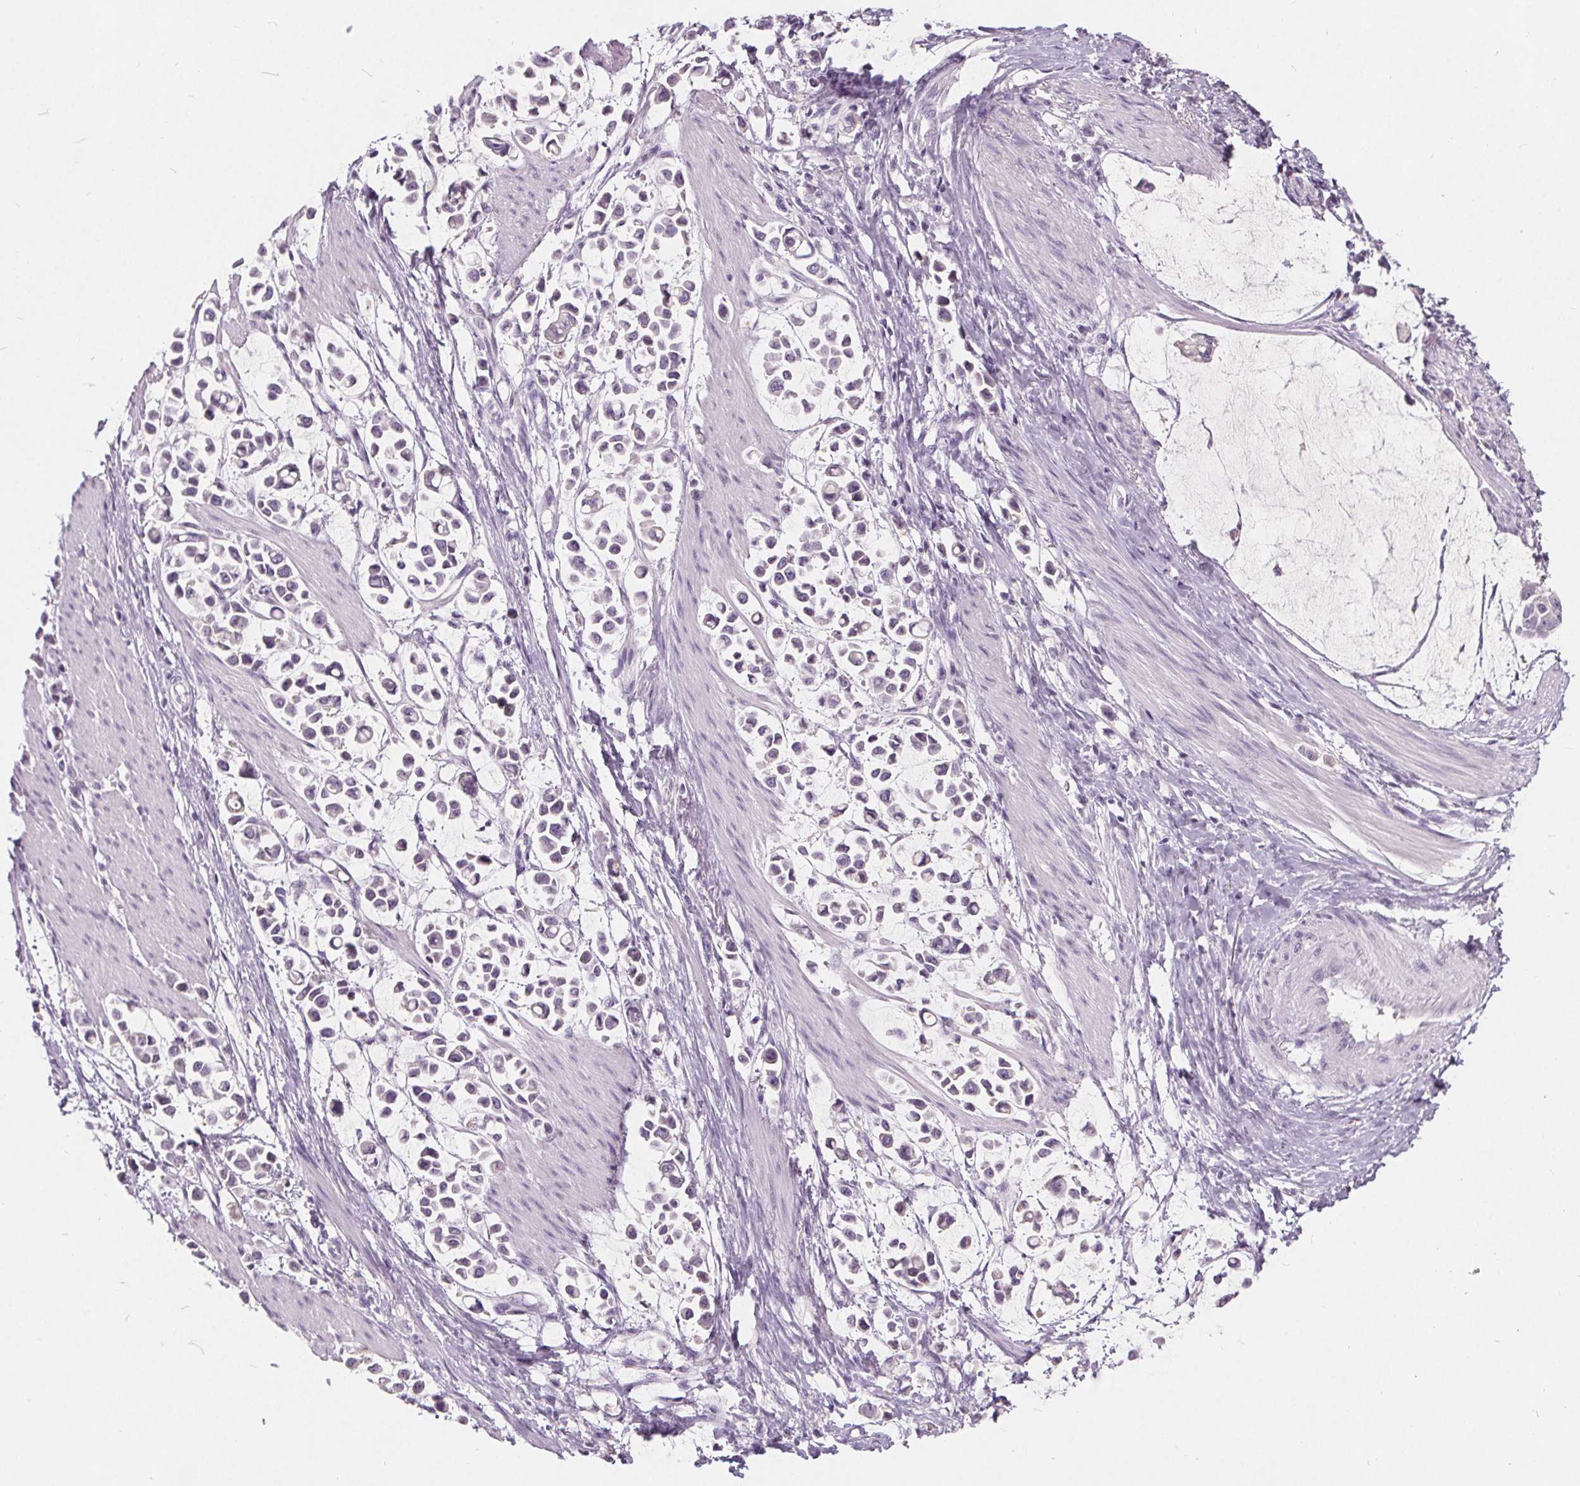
{"staining": {"intensity": "negative", "quantity": "none", "location": "none"}, "tissue": "stomach cancer", "cell_type": "Tumor cells", "image_type": "cancer", "snomed": [{"axis": "morphology", "description": "Adenocarcinoma, NOS"}, {"axis": "topography", "description": "Stomach"}], "caption": "Histopathology image shows no significant protein expression in tumor cells of adenocarcinoma (stomach).", "gene": "PLA2G2E", "patient": {"sex": "male", "age": 82}}